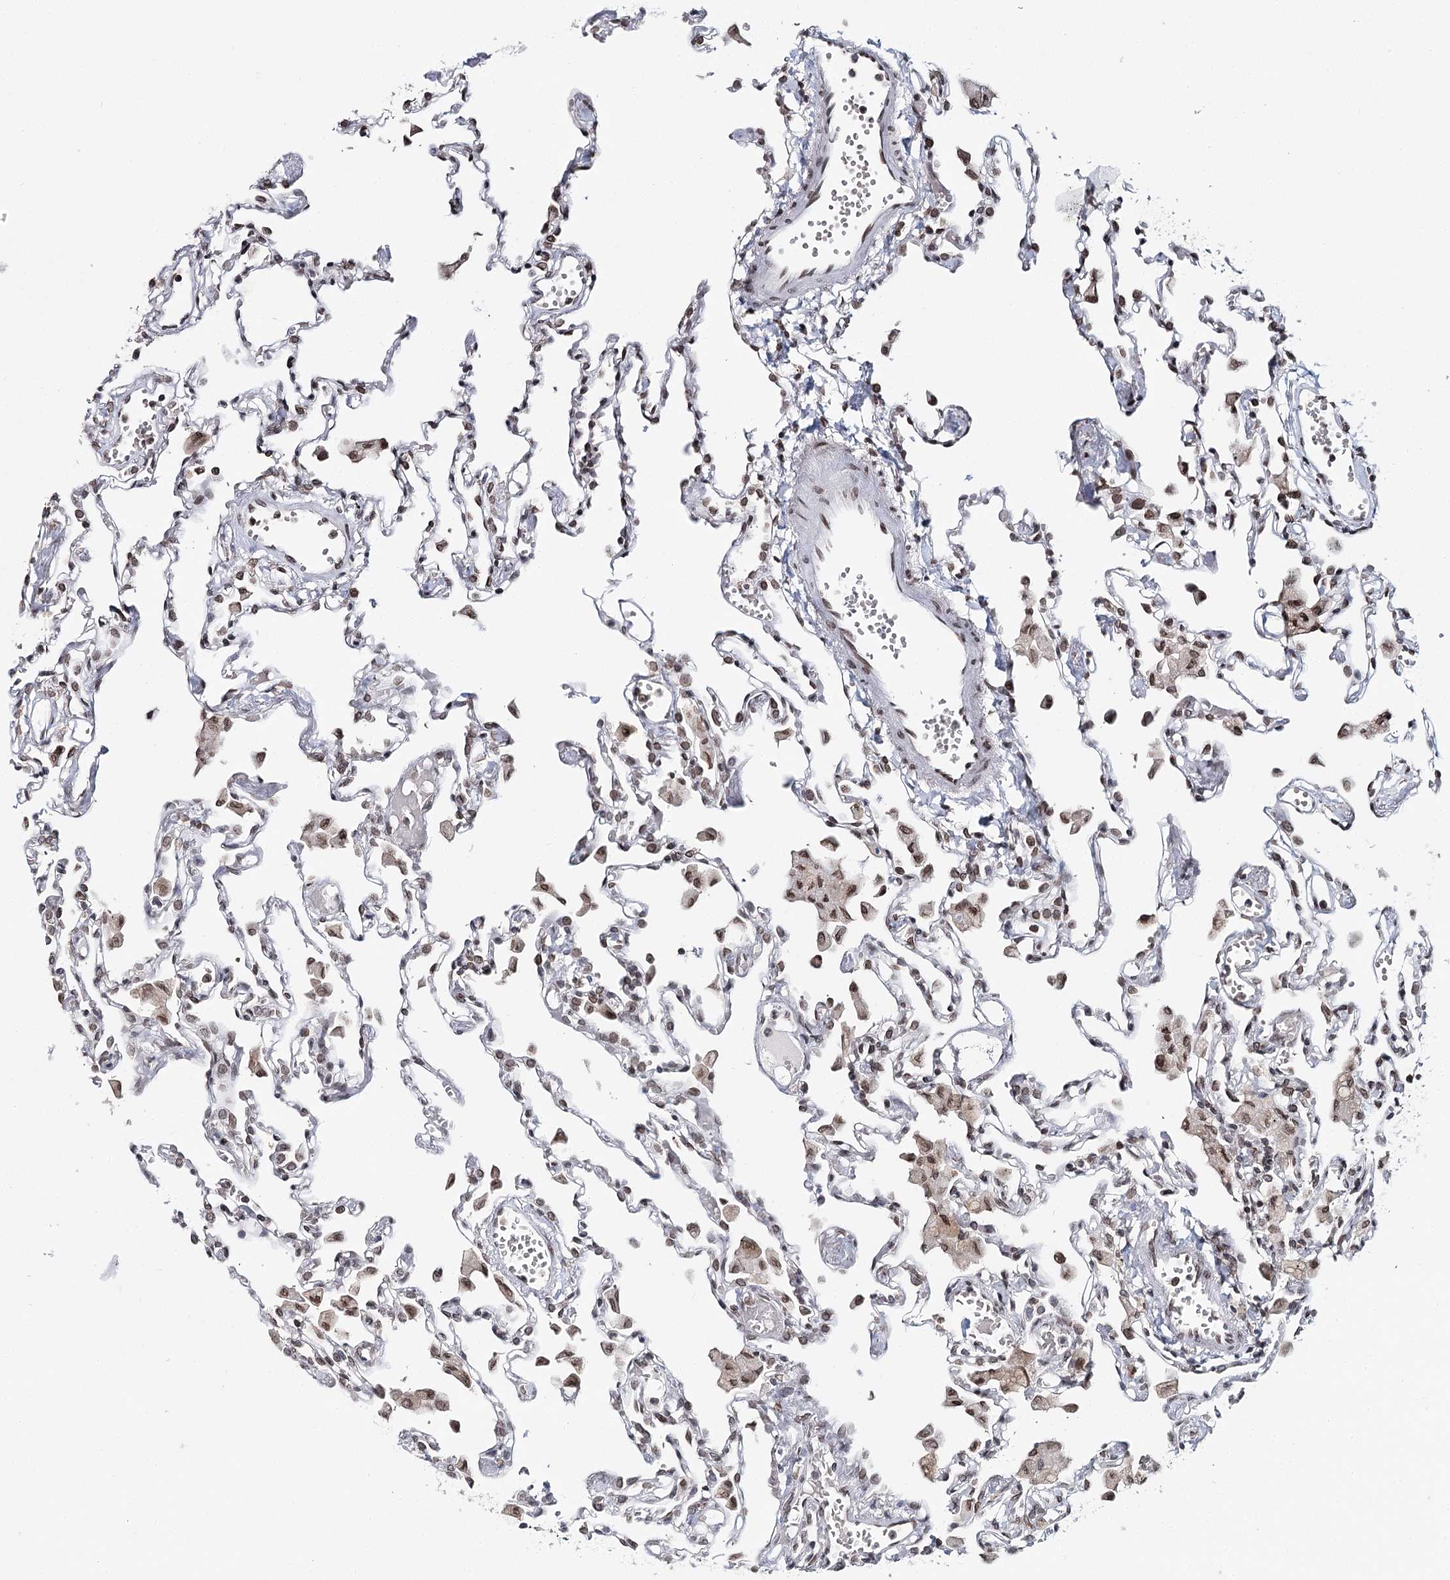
{"staining": {"intensity": "moderate", "quantity": "<25%", "location": "nuclear"}, "tissue": "lung", "cell_type": "Alveolar cells", "image_type": "normal", "snomed": [{"axis": "morphology", "description": "Normal tissue, NOS"}, {"axis": "topography", "description": "Bronchus"}, {"axis": "topography", "description": "Lung"}], "caption": "Alveolar cells display low levels of moderate nuclear positivity in approximately <25% of cells in benign lung. (DAB IHC with brightfield microscopy, high magnification).", "gene": "KIAA0930", "patient": {"sex": "female", "age": 49}}